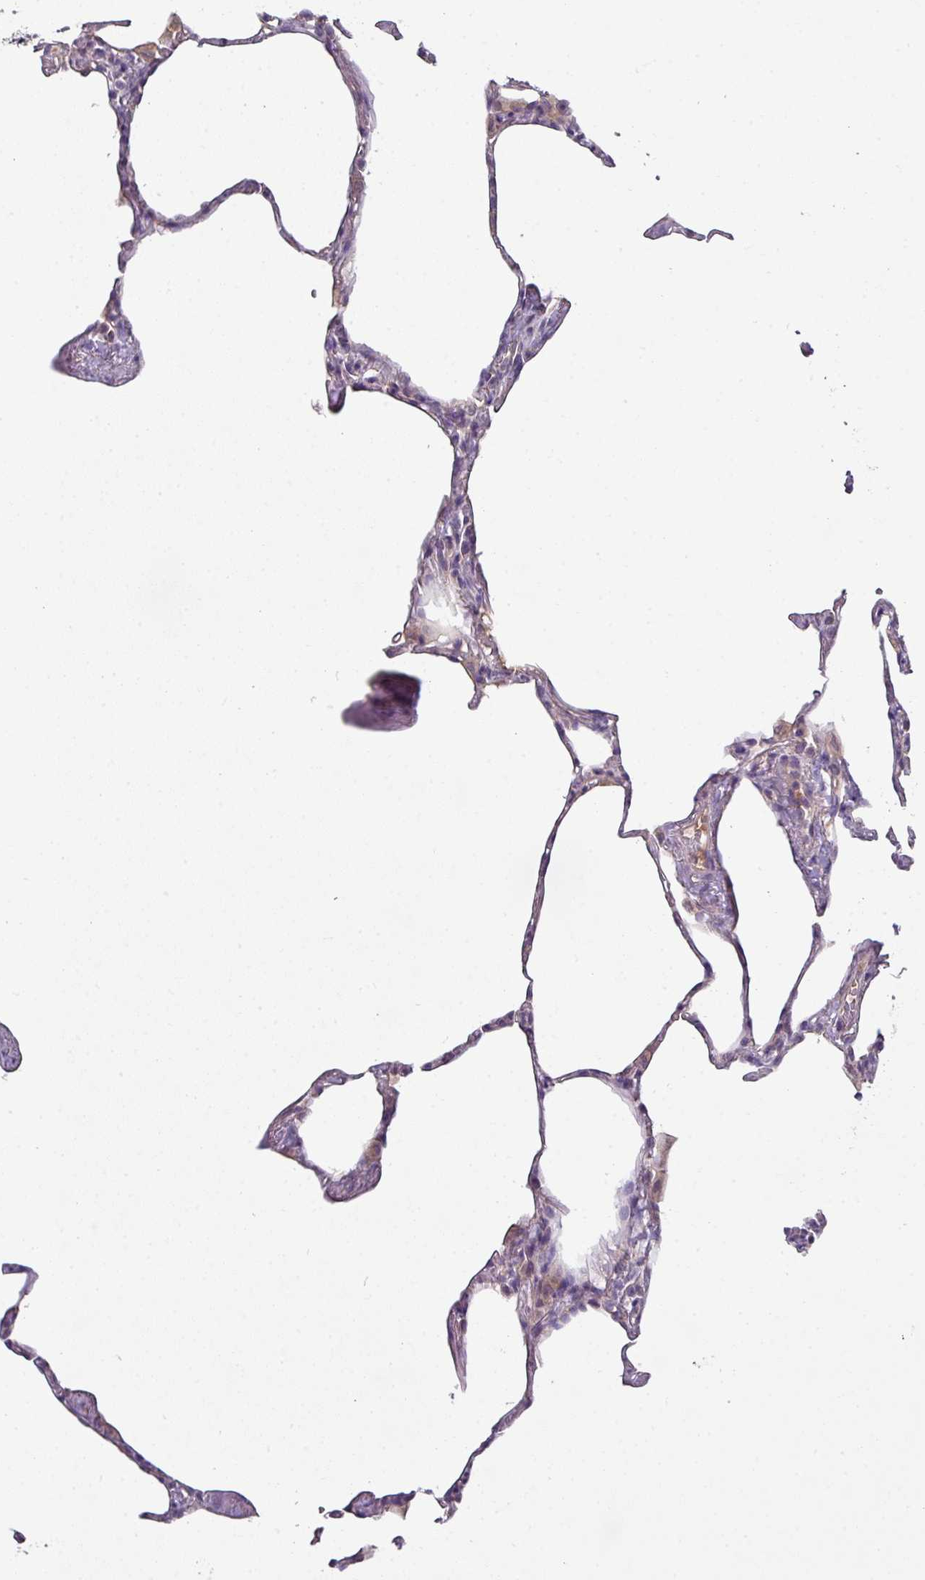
{"staining": {"intensity": "weak", "quantity": "<25%", "location": "cytoplasmic/membranous"}, "tissue": "lung", "cell_type": "Alveolar cells", "image_type": "normal", "snomed": [{"axis": "morphology", "description": "Normal tissue, NOS"}, {"axis": "topography", "description": "Lung"}], "caption": "High magnification brightfield microscopy of unremarkable lung stained with DAB (3,3'-diaminobenzidine) (brown) and counterstained with hematoxylin (blue): alveolar cells show no significant positivity. The staining was performed using DAB (3,3'-diaminobenzidine) to visualize the protein expression in brown, while the nuclei were stained in blue with hematoxylin (Magnification: 20x).", "gene": "LRRC9", "patient": {"sex": "male", "age": 65}}